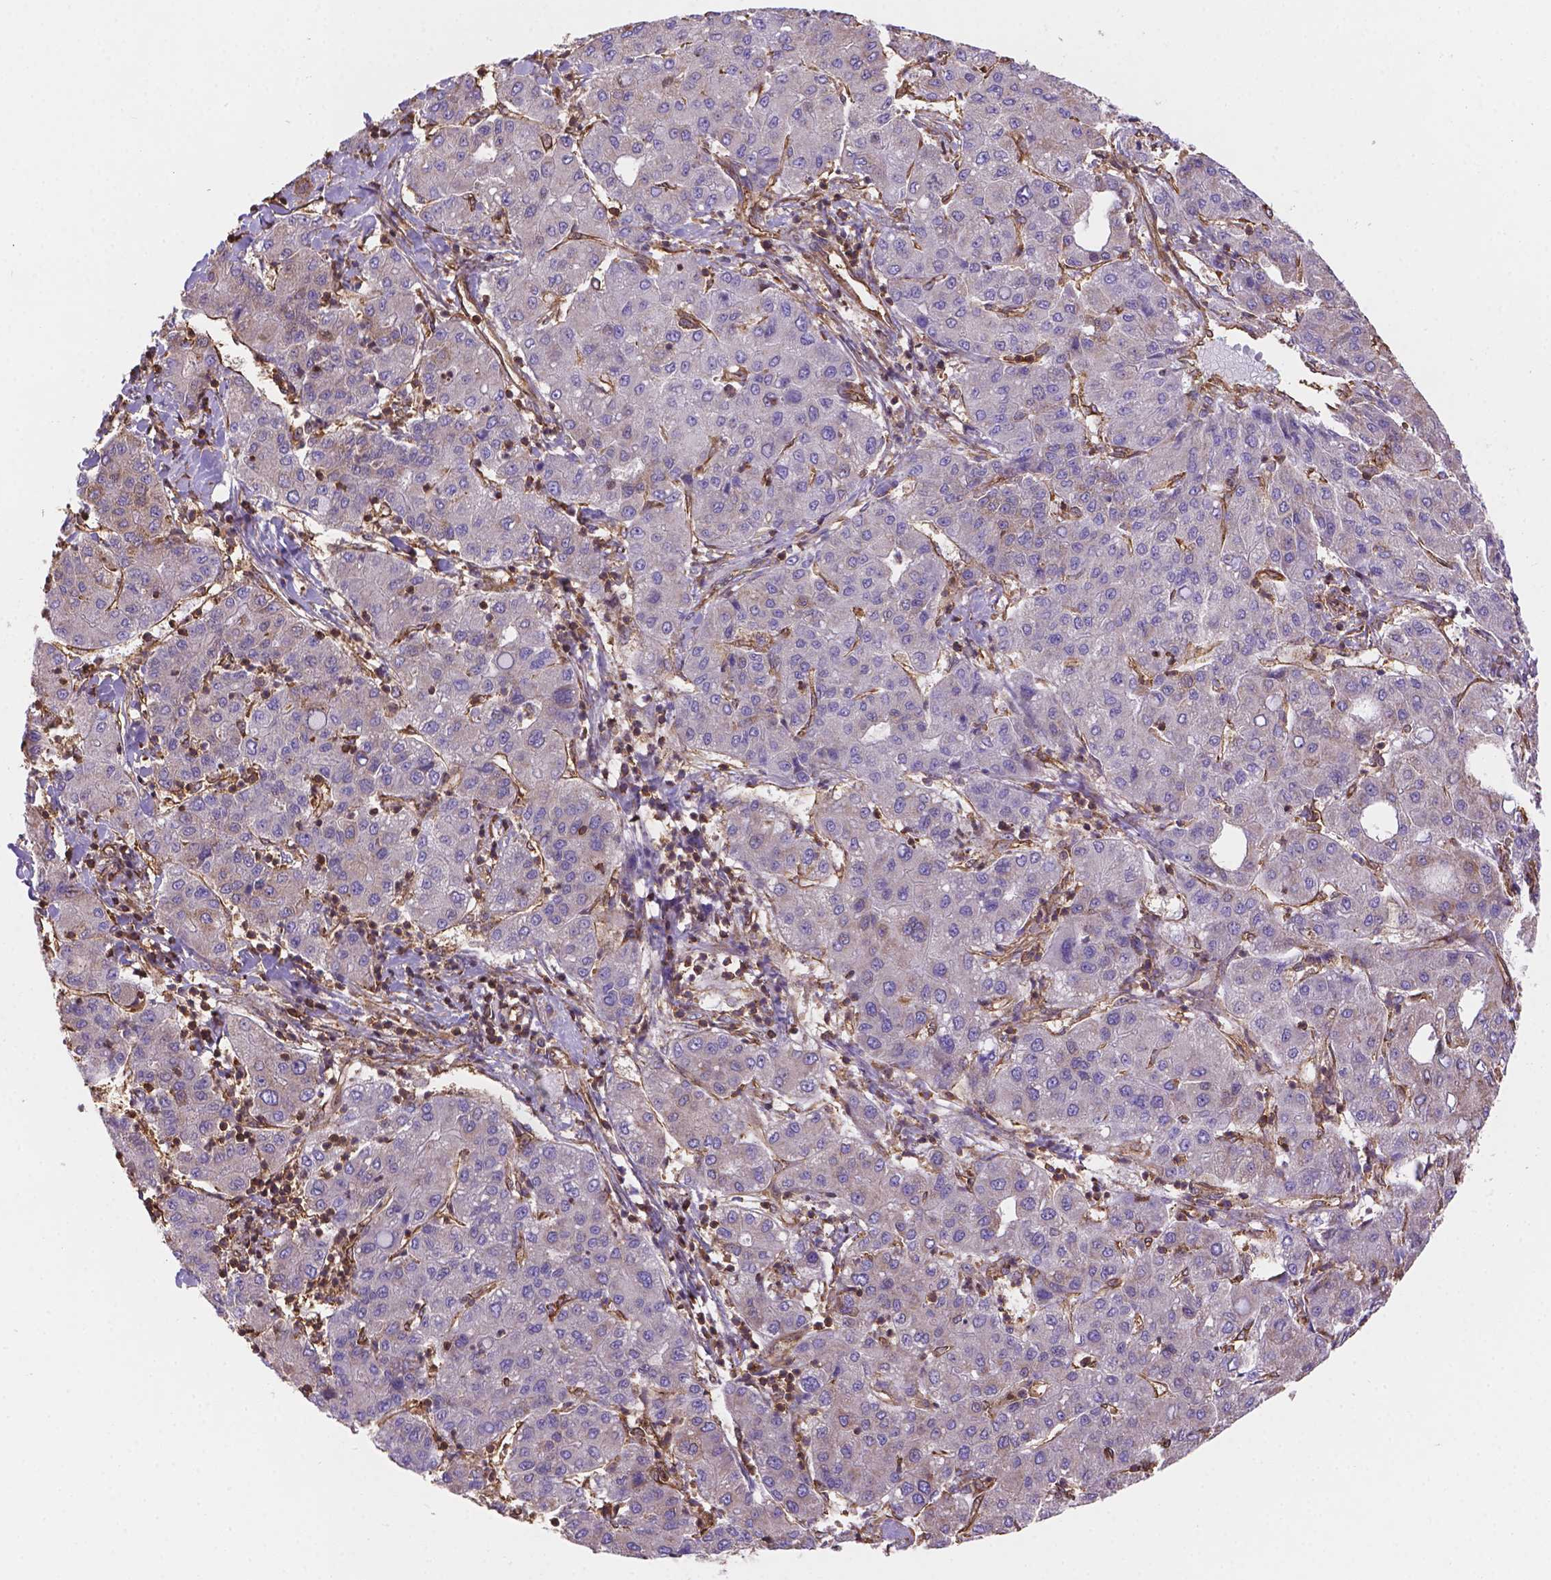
{"staining": {"intensity": "negative", "quantity": "none", "location": "none"}, "tissue": "liver cancer", "cell_type": "Tumor cells", "image_type": "cancer", "snomed": [{"axis": "morphology", "description": "Carcinoma, Hepatocellular, NOS"}, {"axis": "topography", "description": "Liver"}], "caption": "Image shows no significant protein positivity in tumor cells of liver hepatocellular carcinoma.", "gene": "DMWD", "patient": {"sex": "male", "age": 65}}